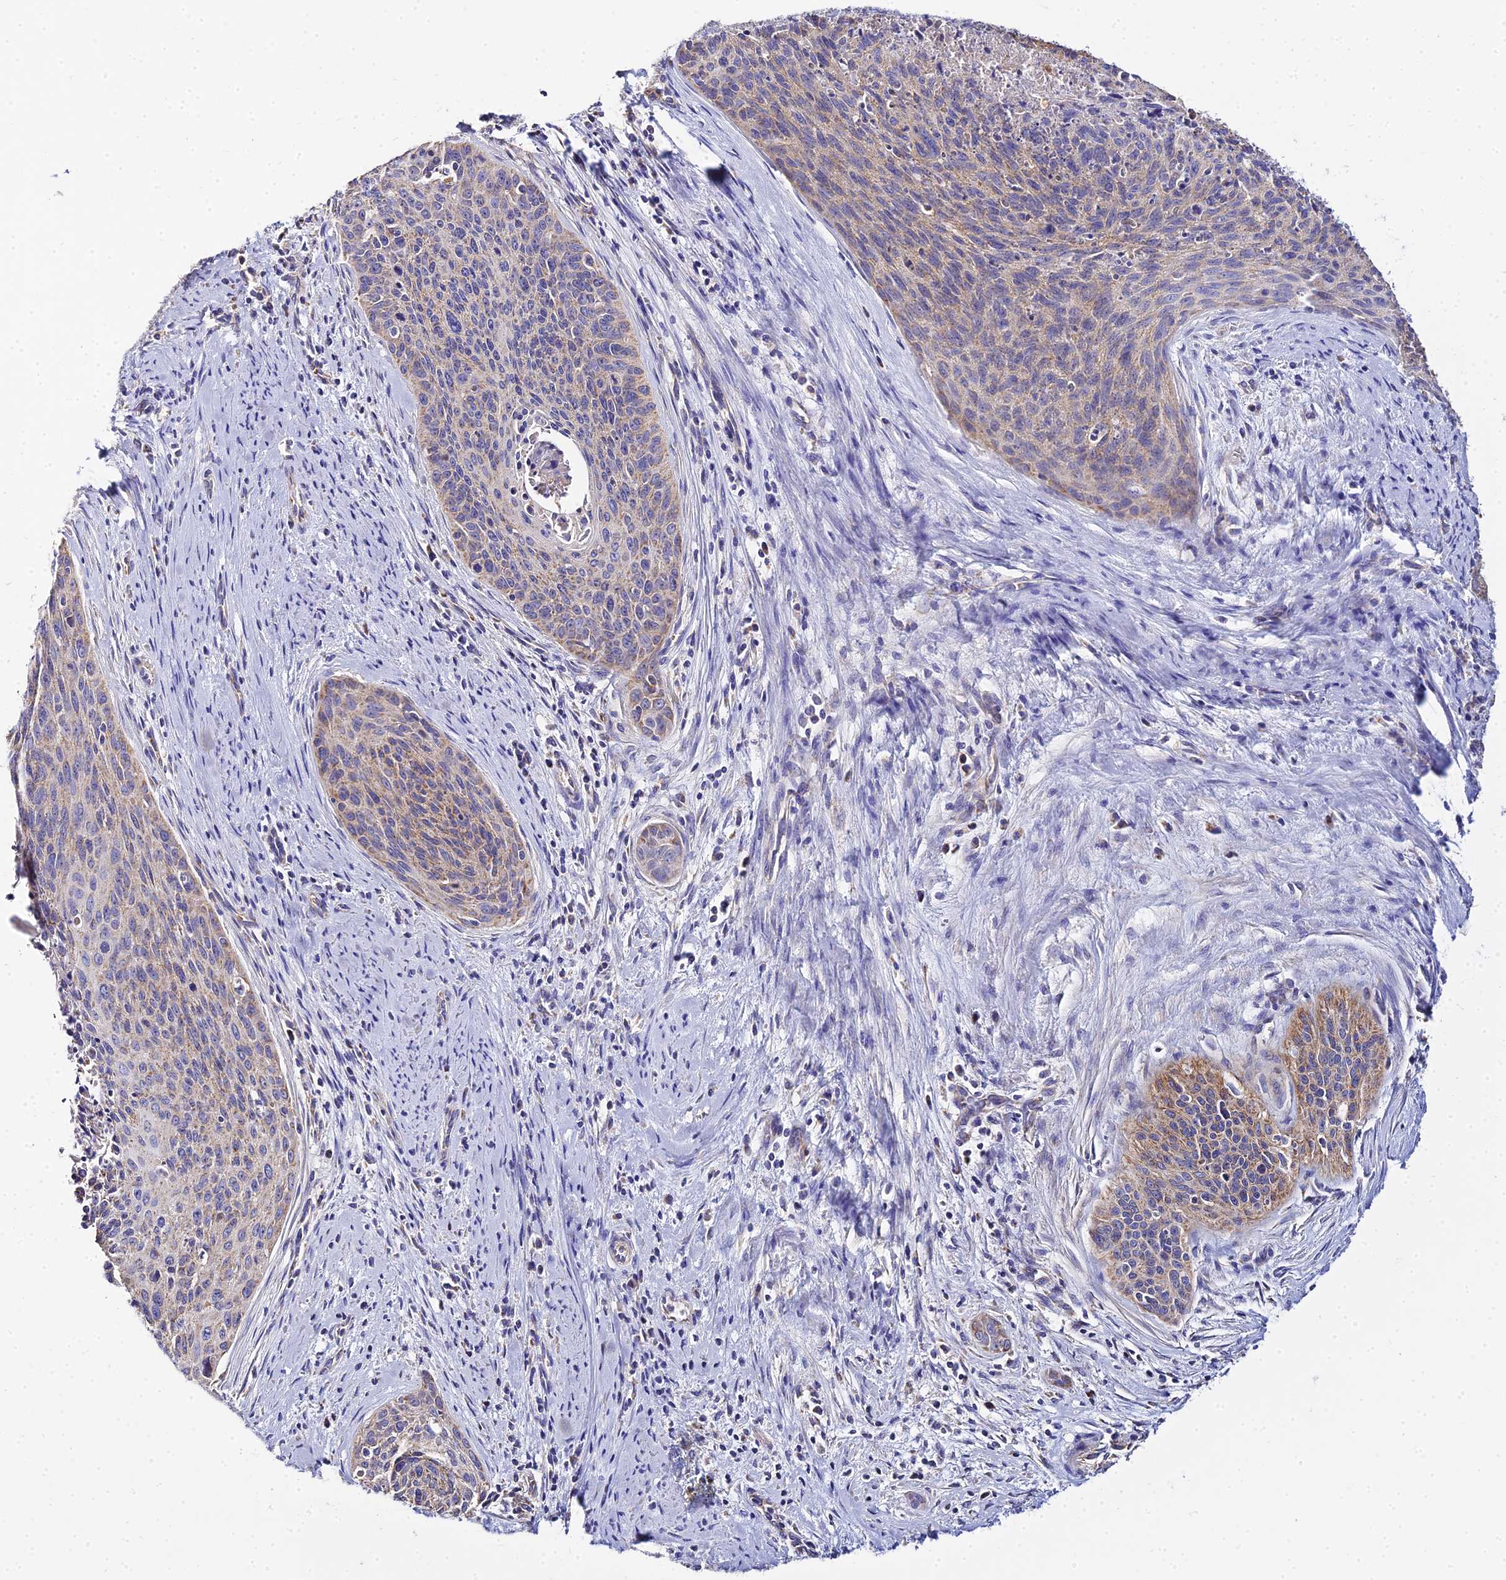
{"staining": {"intensity": "weak", "quantity": "25%-75%", "location": "cytoplasmic/membranous"}, "tissue": "cervical cancer", "cell_type": "Tumor cells", "image_type": "cancer", "snomed": [{"axis": "morphology", "description": "Squamous cell carcinoma, NOS"}, {"axis": "topography", "description": "Cervix"}], "caption": "Human cervical squamous cell carcinoma stained with a protein marker reveals weak staining in tumor cells.", "gene": "TYW5", "patient": {"sex": "female", "age": 55}}